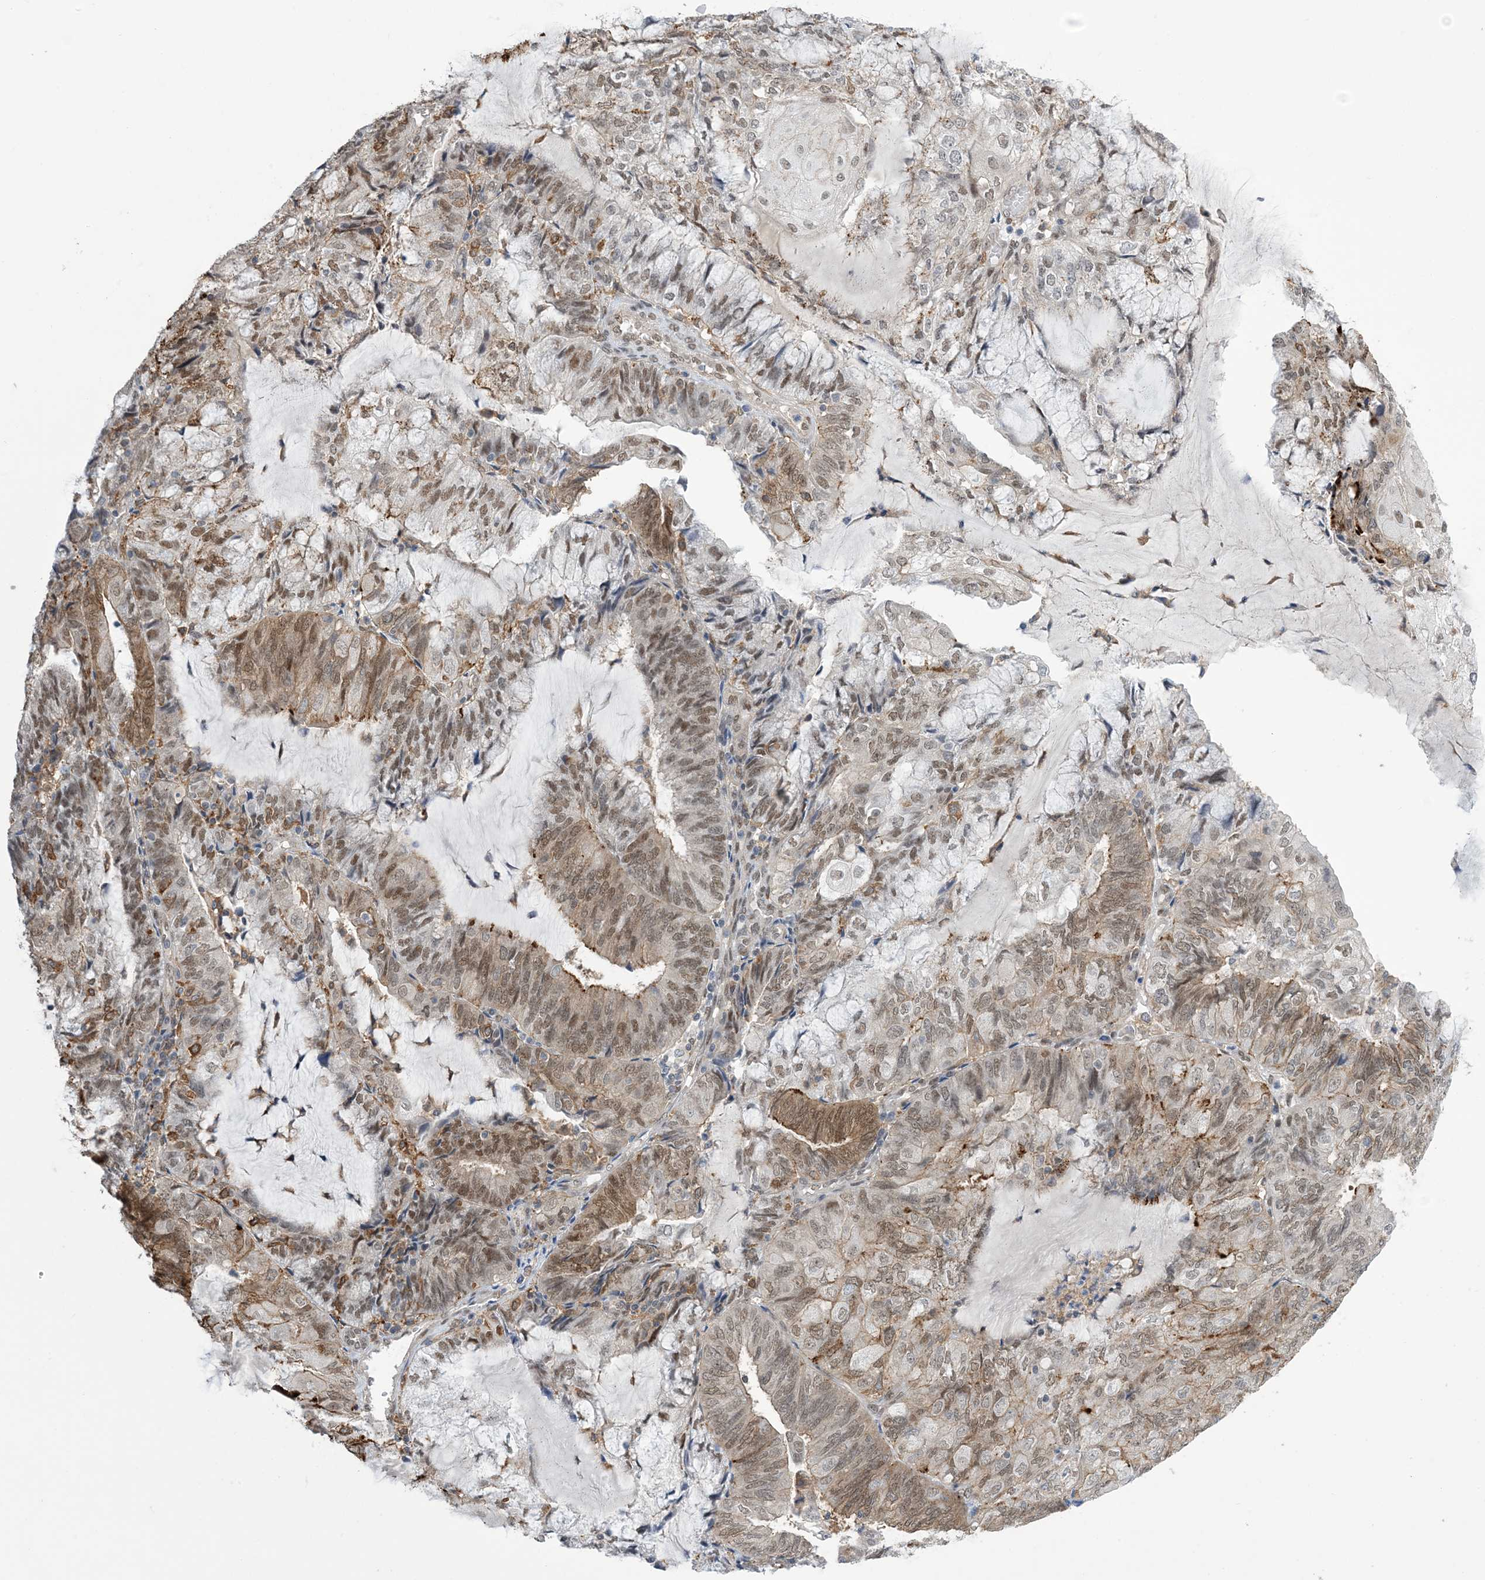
{"staining": {"intensity": "moderate", "quantity": "25%-75%", "location": "cytoplasmic/membranous,nuclear"}, "tissue": "endometrial cancer", "cell_type": "Tumor cells", "image_type": "cancer", "snomed": [{"axis": "morphology", "description": "Adenocarcinoma, NOS"}, {"axis": "topography", "description": "Endometrium"}], "caption": "Endometrial adenocarcinoma stained for a protein (brown) shows moderate cytoplasmic/membranous and nuclear positive staining in approximately 25%-75% of tumor cells.", "gene": "ZNF8", "patient": {"sex": "female", "age": 81}}